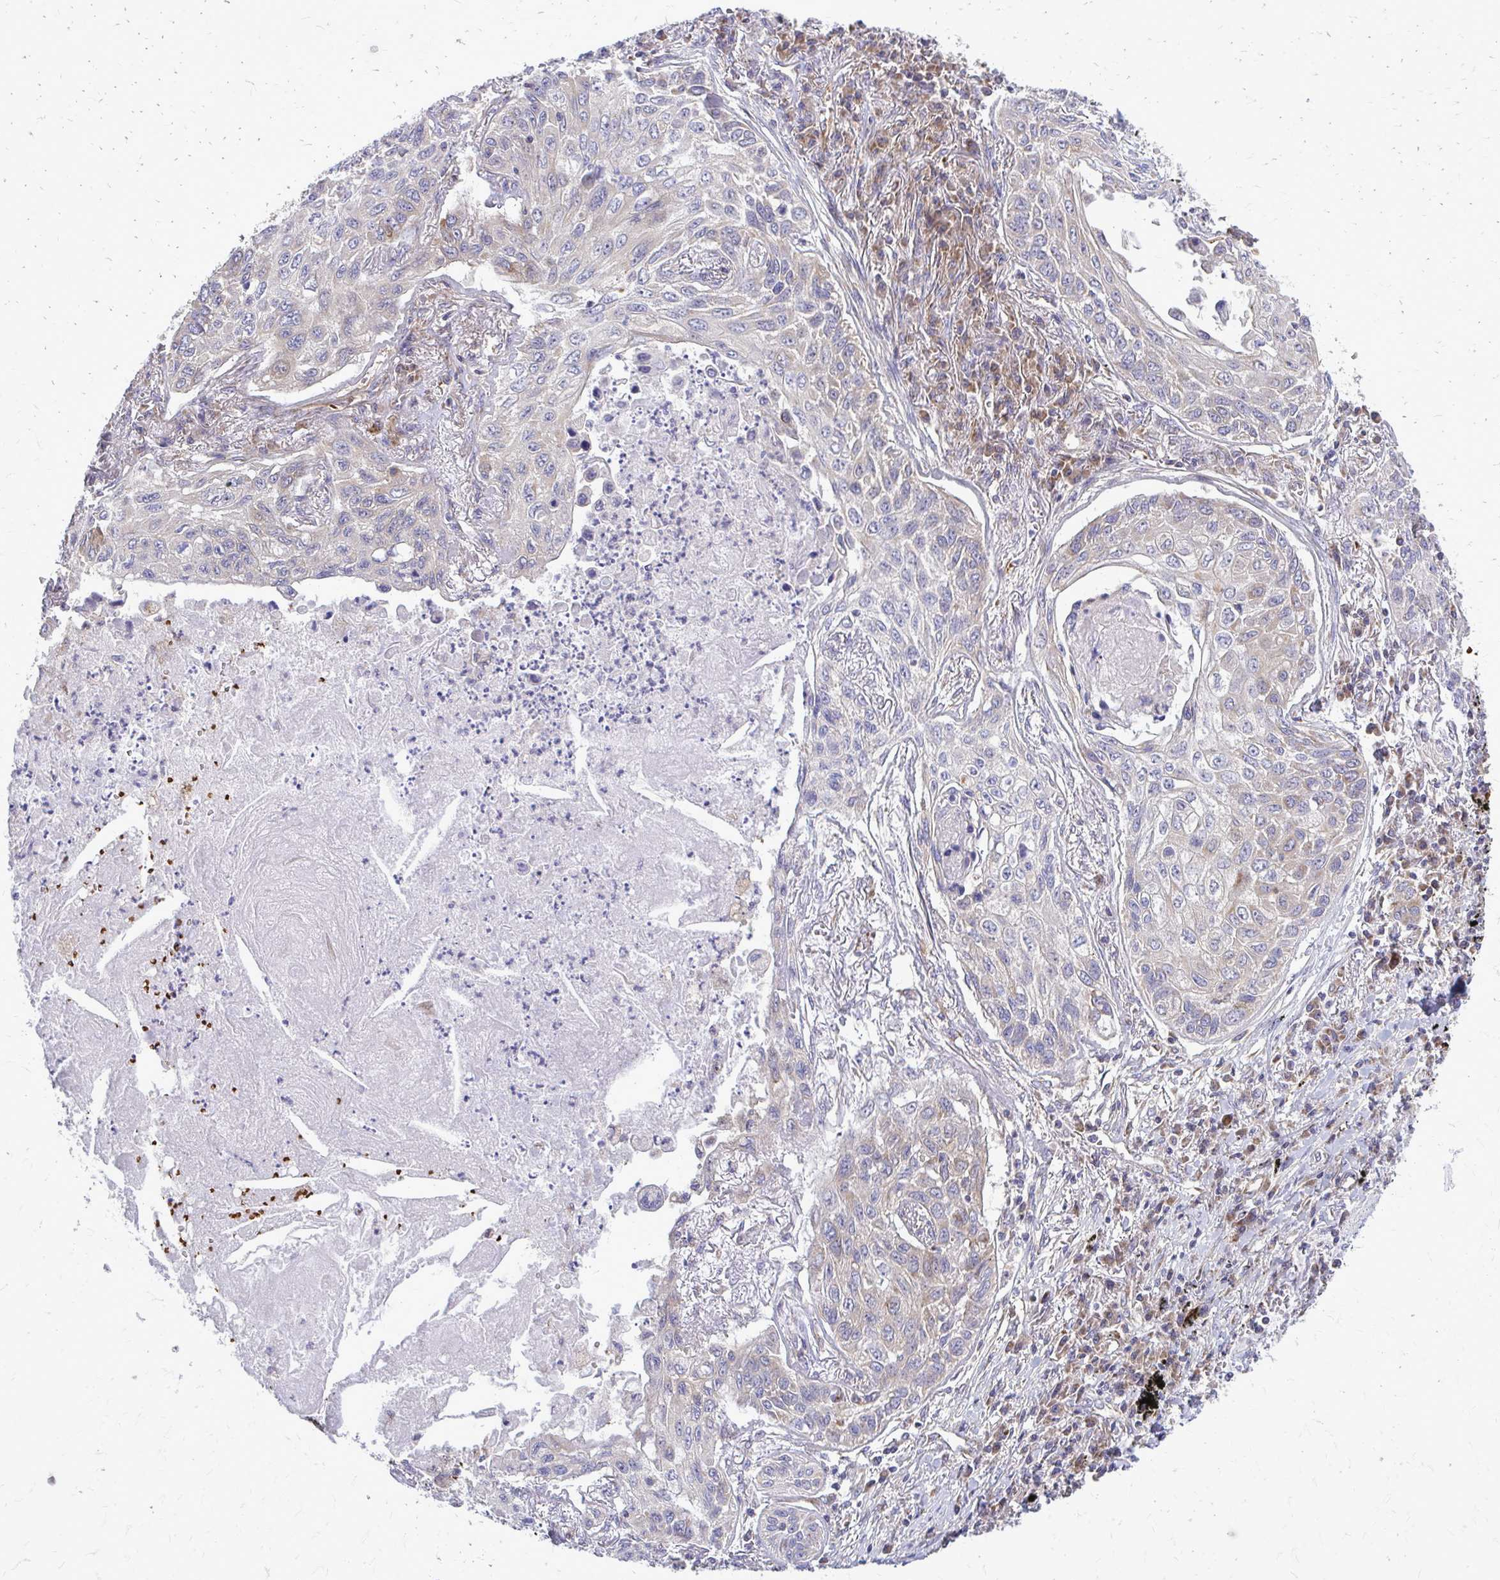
{"staining": {"intensity": "negative", "quantity": "none", "location": "none"}, "tissue": "lung cancer", "cell_type": "Tumor cells", "image_type": "cancer", "snomed": [{"axis": "morphology", "description": "Squamous cell carcinoma, NOS"}, {"axis": "topography", "description": "Lung"}], "caption": "Tumor cells show no significant expression in lung squamous cell carcinoma.", "gene": "PDK4", "patient": {"sex": "male", "age": 75}}